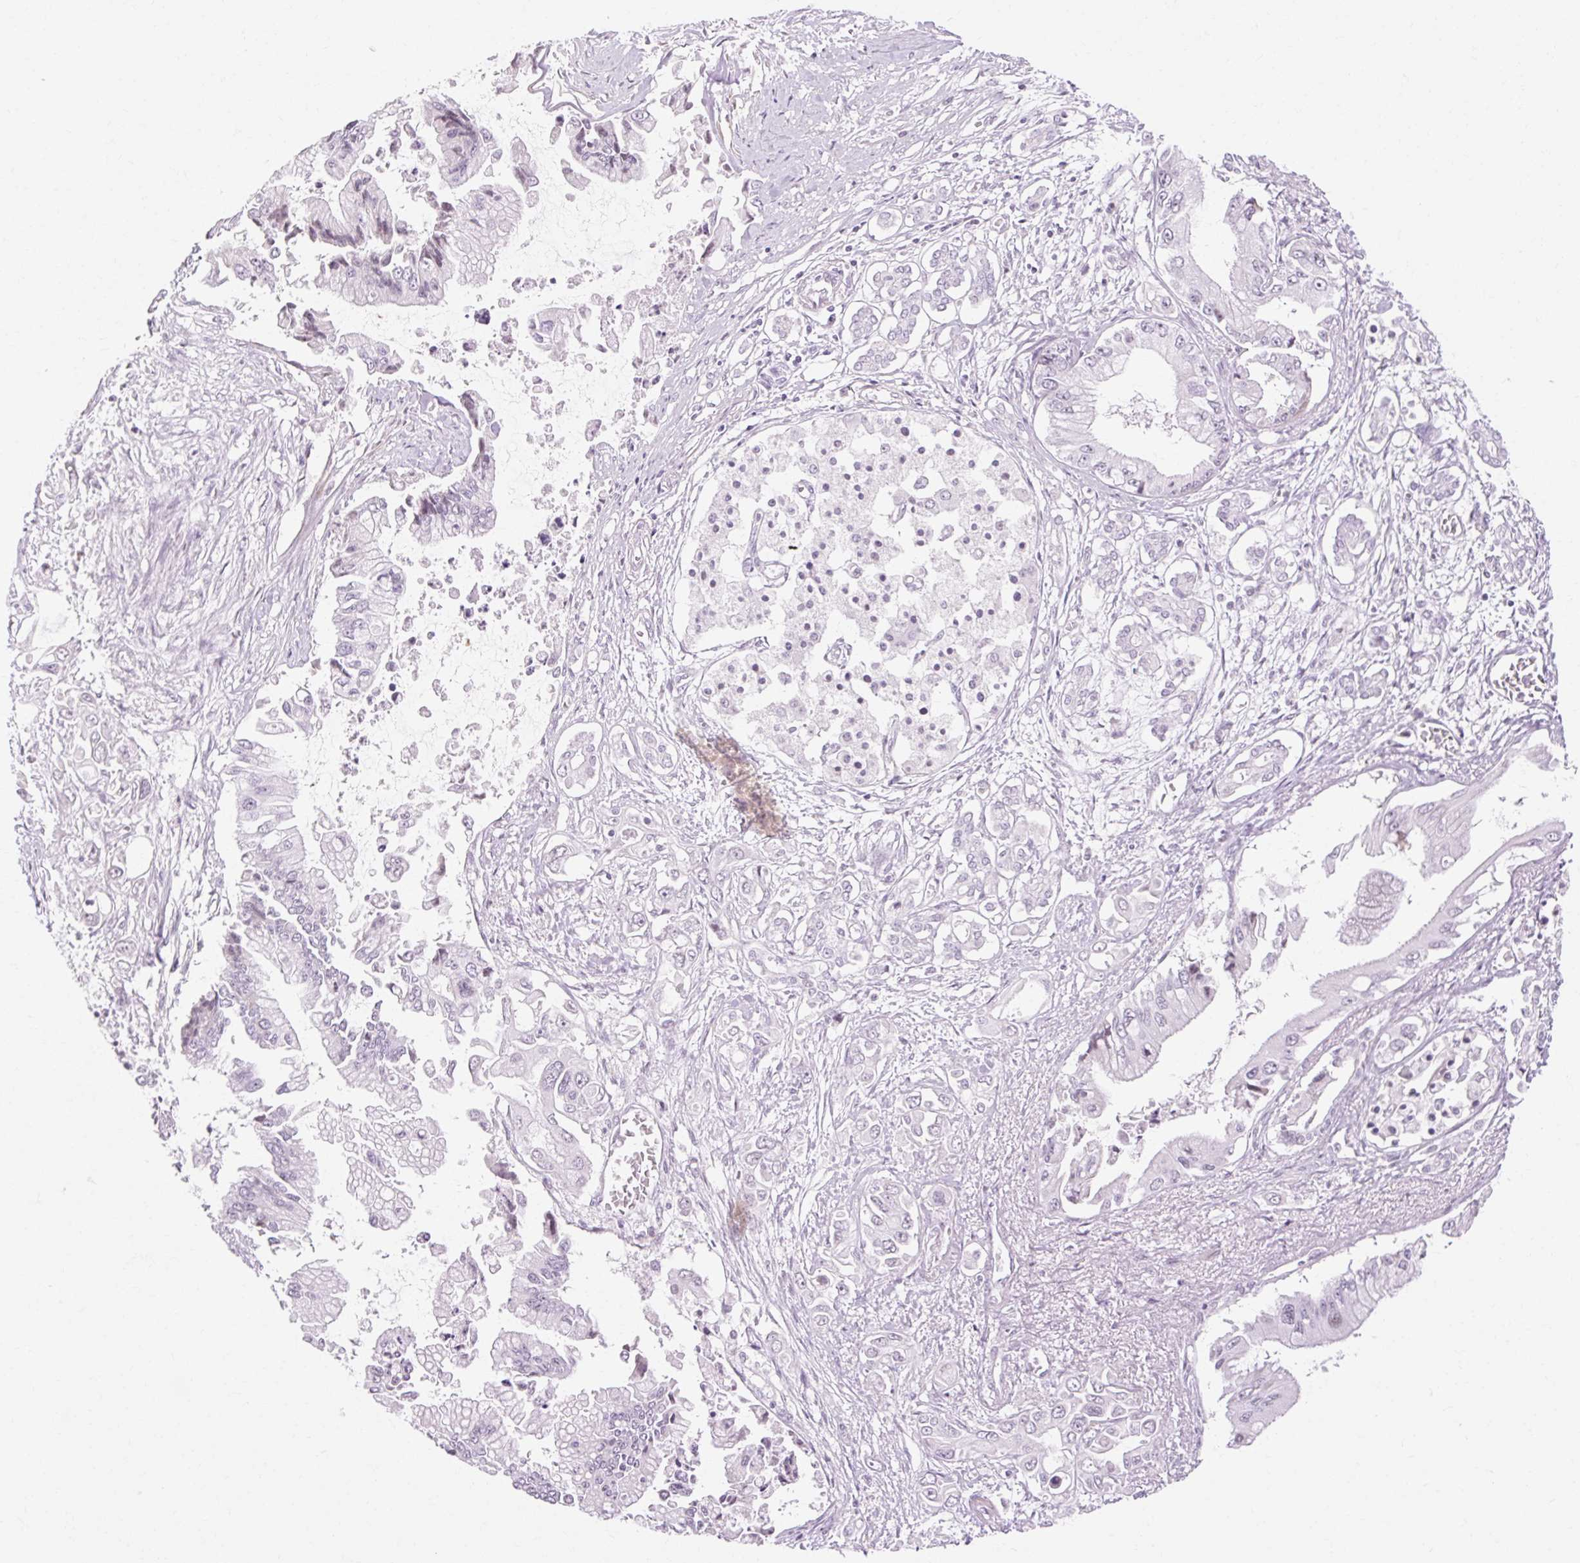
{"staining": {"intensity": "negative", "quantity": "none", "location": "none"}, "tissue": "pancreatic cancer", "cell_type": "Tumor cells", "image_type": "cancer", "snomed": [{"axis": "morphology", "description": "Adenocarcinoma, NOS"}, {"axis": "topography", "description": "Pancreas"}], "caption": "This micrograph is of pancreatic cancer stained with IHC to label a protein in brown with the nuclei are counter-stained blue. There is no staining in tumor cells.", "gene": "C3orf49", "patient": {"sex": "male", "age": 84}}